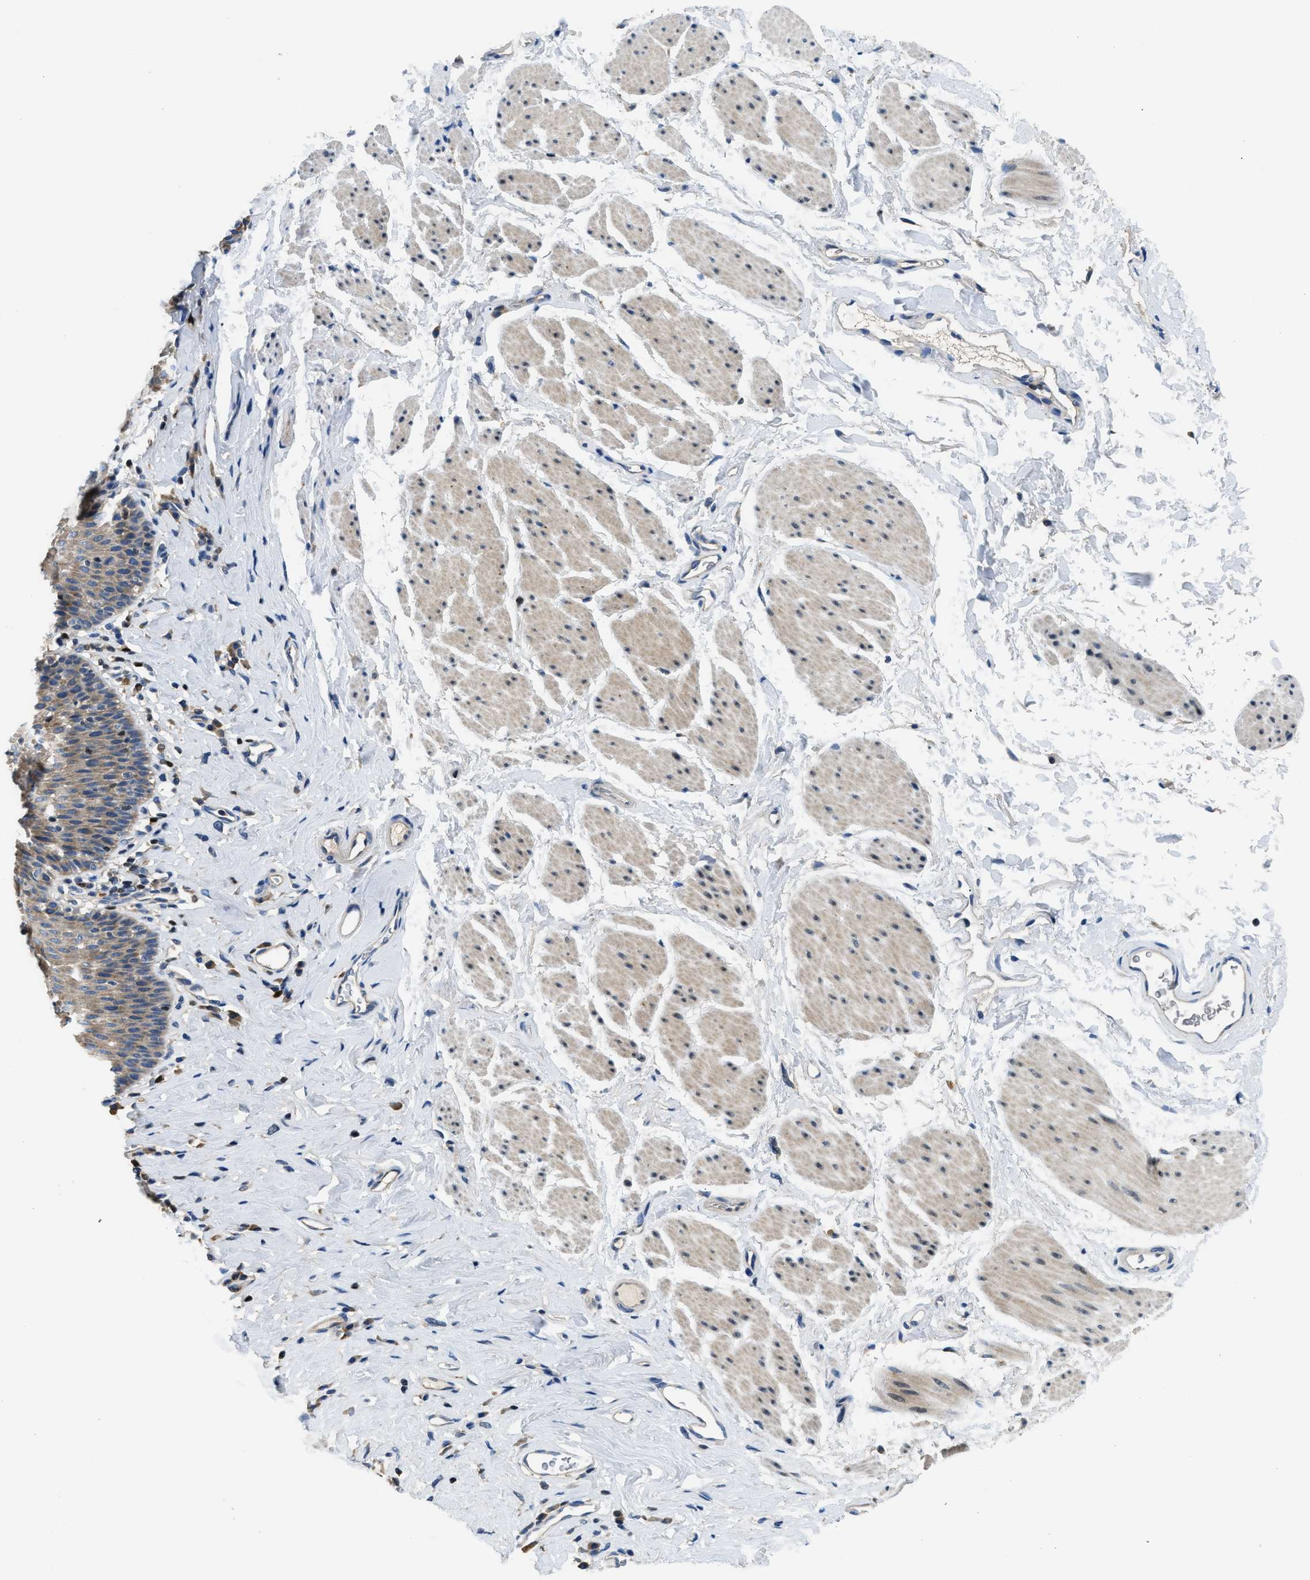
{"staining": {"intensity": "moderate", "quantity": "25%-75%", "location": "cytoplasmic/membranous"}, "tissue": "esophagus", "cell_type": "Squamous epithelial cells", "image_type": "normal", "snomed": [{"axis": "morphology", "description": "Normal tissue, NOS"}, {"axis": "topography", "description": "Esophagus"}], "caption": "A brown stain highlights moderate cytoplasmic/membranous expression of a protein in squamous epithelial cells of normal esophagus.", "gene": "TOX", "patient": {"sex": "female", "age": 61}}